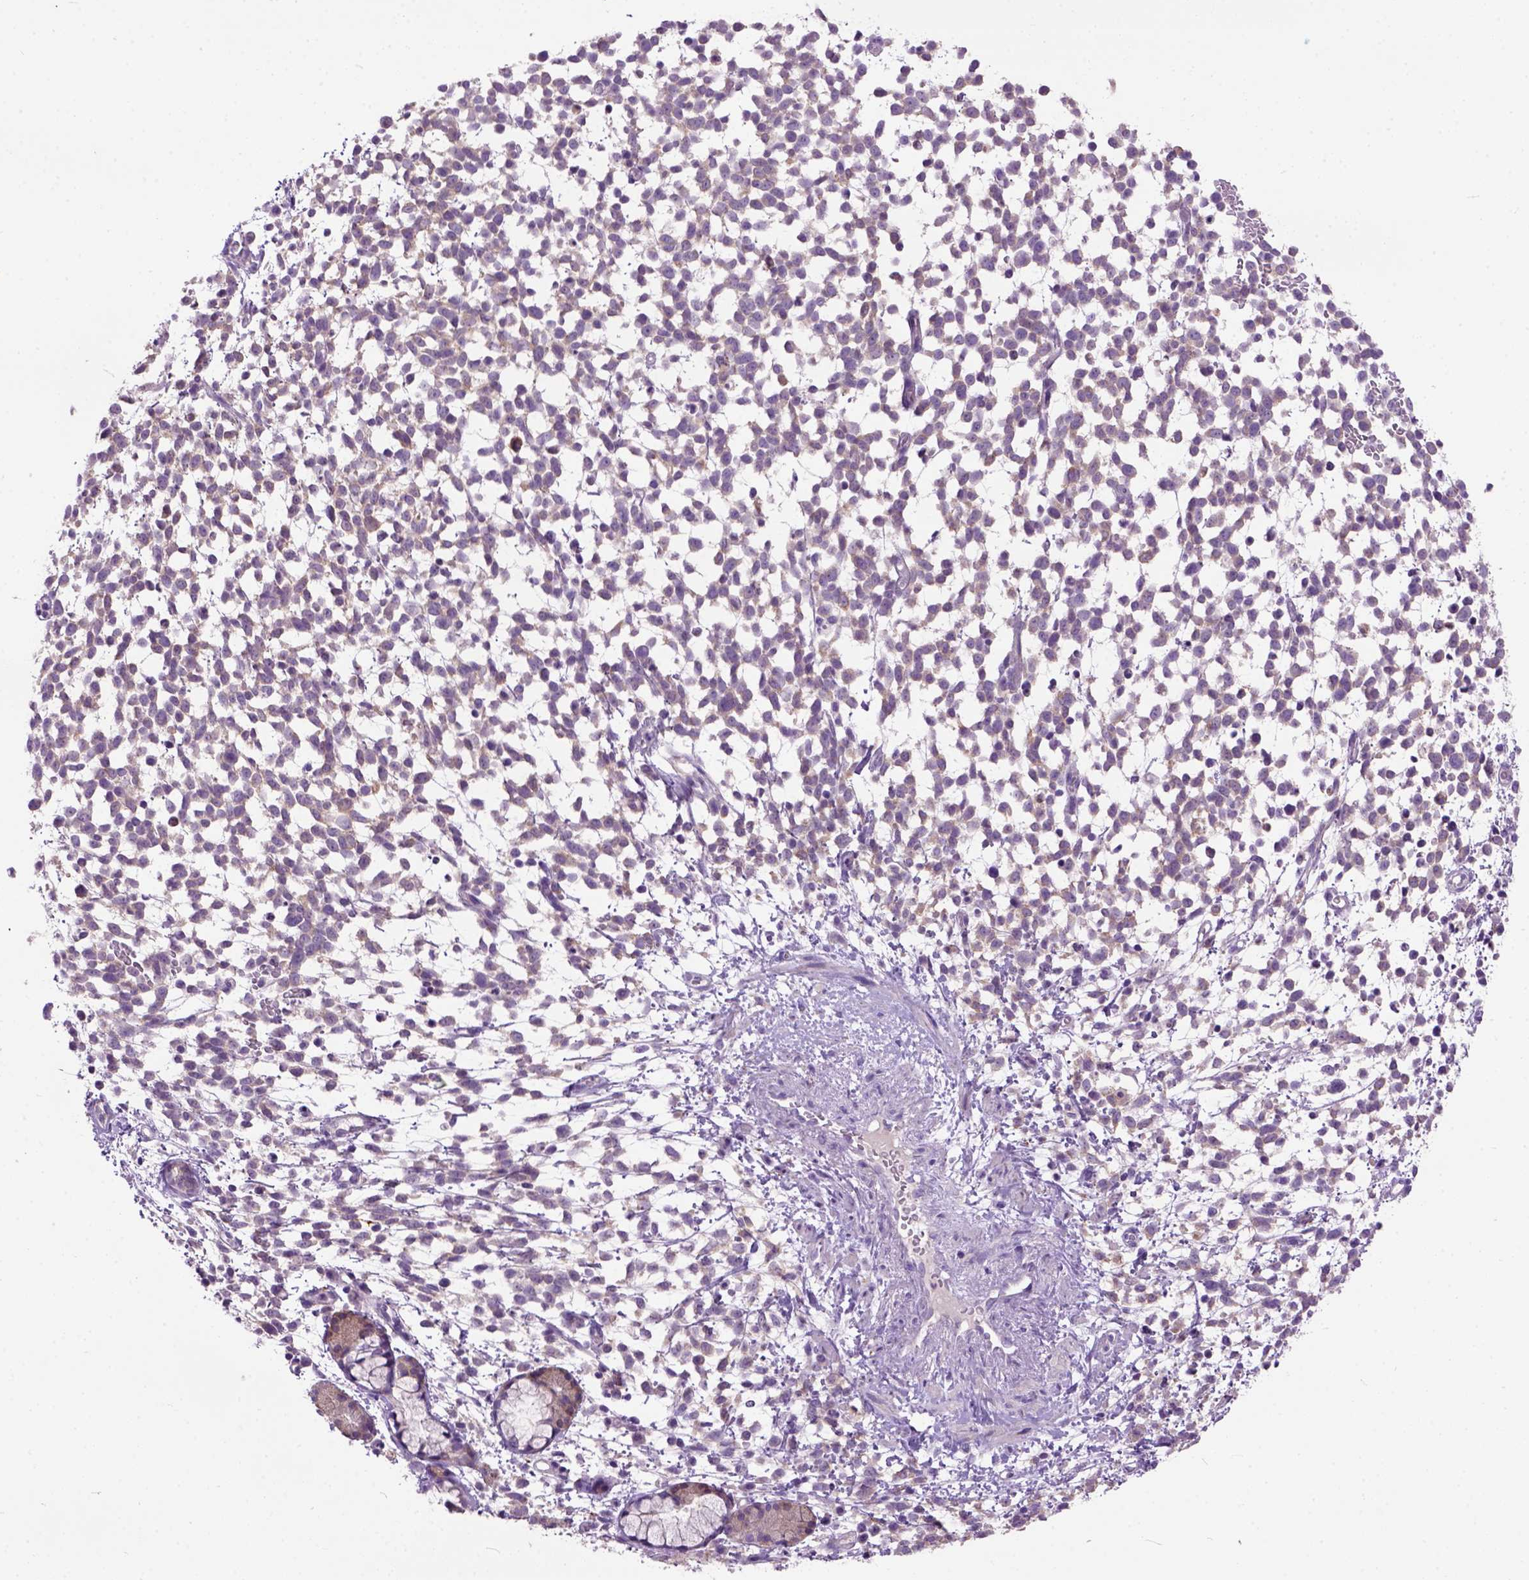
{"staining": {"intensity": "weak", "quantity": ">75%", "location": "cytoplasmic/membranous"}, "tissue": "melanoma", "cell_type": "Tumor cells", "image_type": "cancer", "snomed": [{"axis": "morphology", "description": "Malignant melanoma, NOS"}, {"axis": "topography", "description": "Skin"}], "caption": "Protein staining of melanoma tissue reveals weak cytoplasmic/membranous expression in approximately >75% of tumor cells.", "gene": "MAPT", "patient": {"sex": "female", "age": 70}}